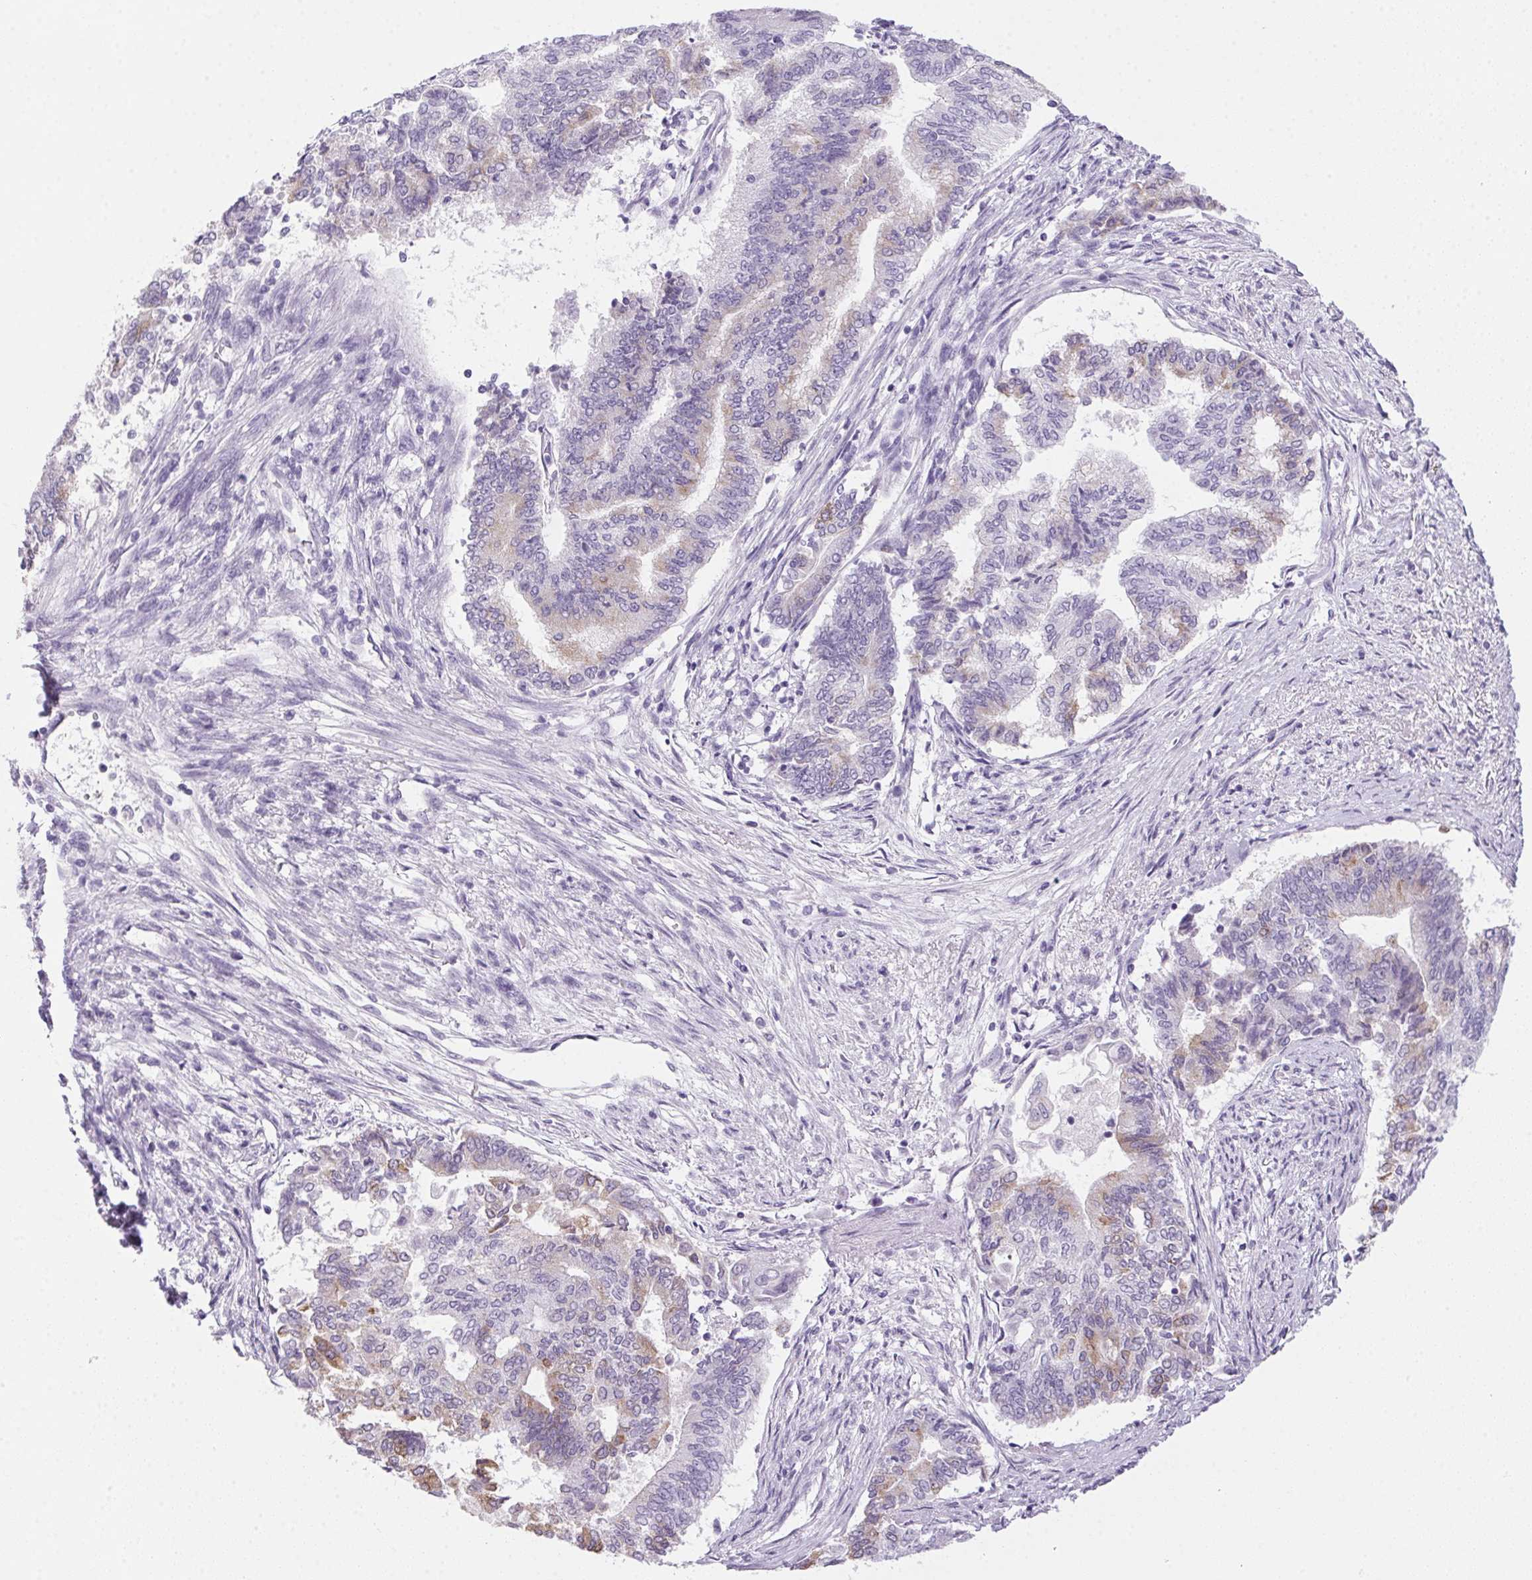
{"staining": {"intensity": "weak", "quantity": "<25%", "location": "cytoplasmic/membranous"}, "tissue": "endometrial cancer", "cell_type": "Tumor cells", "image_type": "cancer", "snomed": [{"axis": "morphology", "description": "Adenocarcinoma, NOS"}, {"axis": "topography", "description": "Endometrium"}], "caption": "Immunohistochemistry (IHC) of human endometrial adenocarcinoma exhibits no expression in tumor cells. Brightfield microscopy of IHC stained with DAB (brown) and hematoxylin (blue), captured at high magnification.", "gene": "POPDC2", "patient": {"sex": "female", "age": 65}}